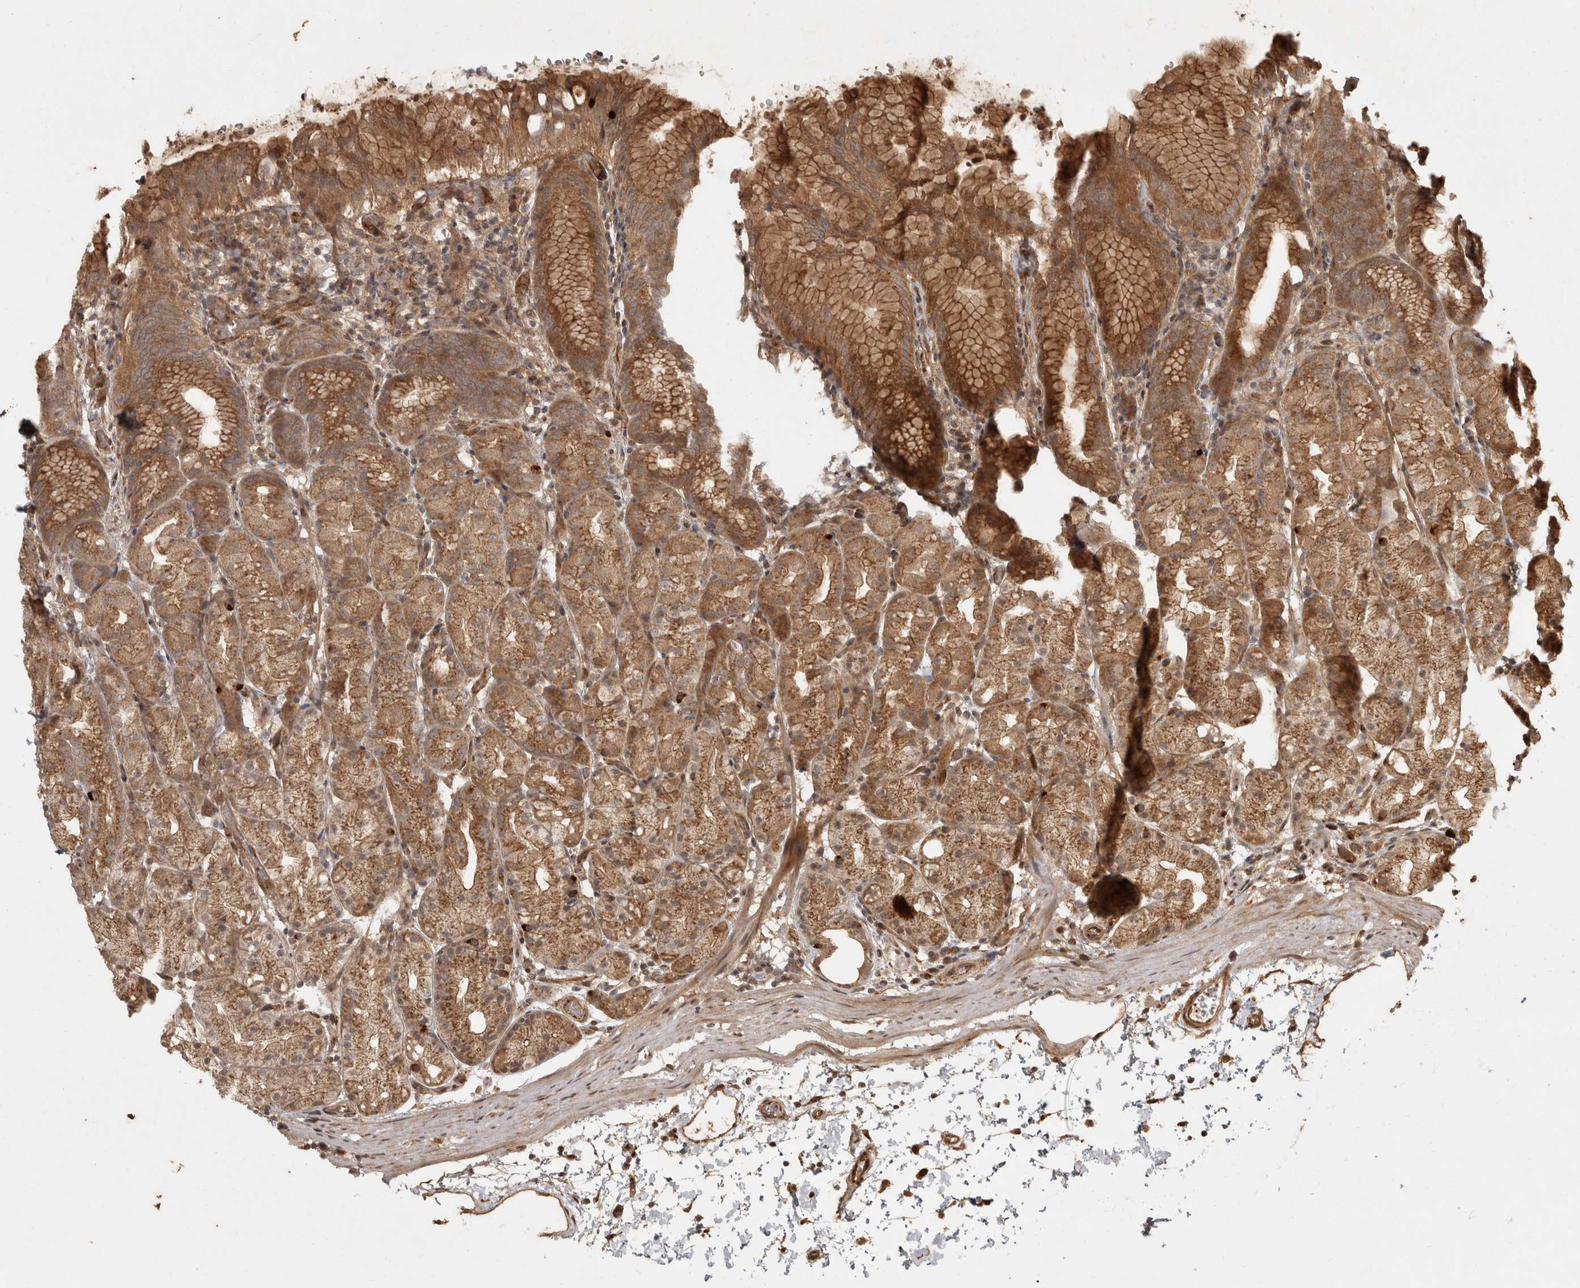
{"staining": {"intensity": "moderate", "quantity": ">75%", "location": "cytoplasmic/membranous"}, "tissue": "stomach", "cell_type": "Glandular cells", "image_type": "normal", "snomed": [{"axis": "morphology", "description": "Normal tissue, NOS"}, {"axis": "topography", "description": "Stomach, upper"}], "caption": "High-power microscopy captured an immunohistochemistry photomicrograph of unremarkable stomach, revealing moderate cytoplasmic/membranous positivity in approximately >75% of glandular cells.", "gene": "CAMSAP2", "patient": {"sex": "male", "age": 48}}